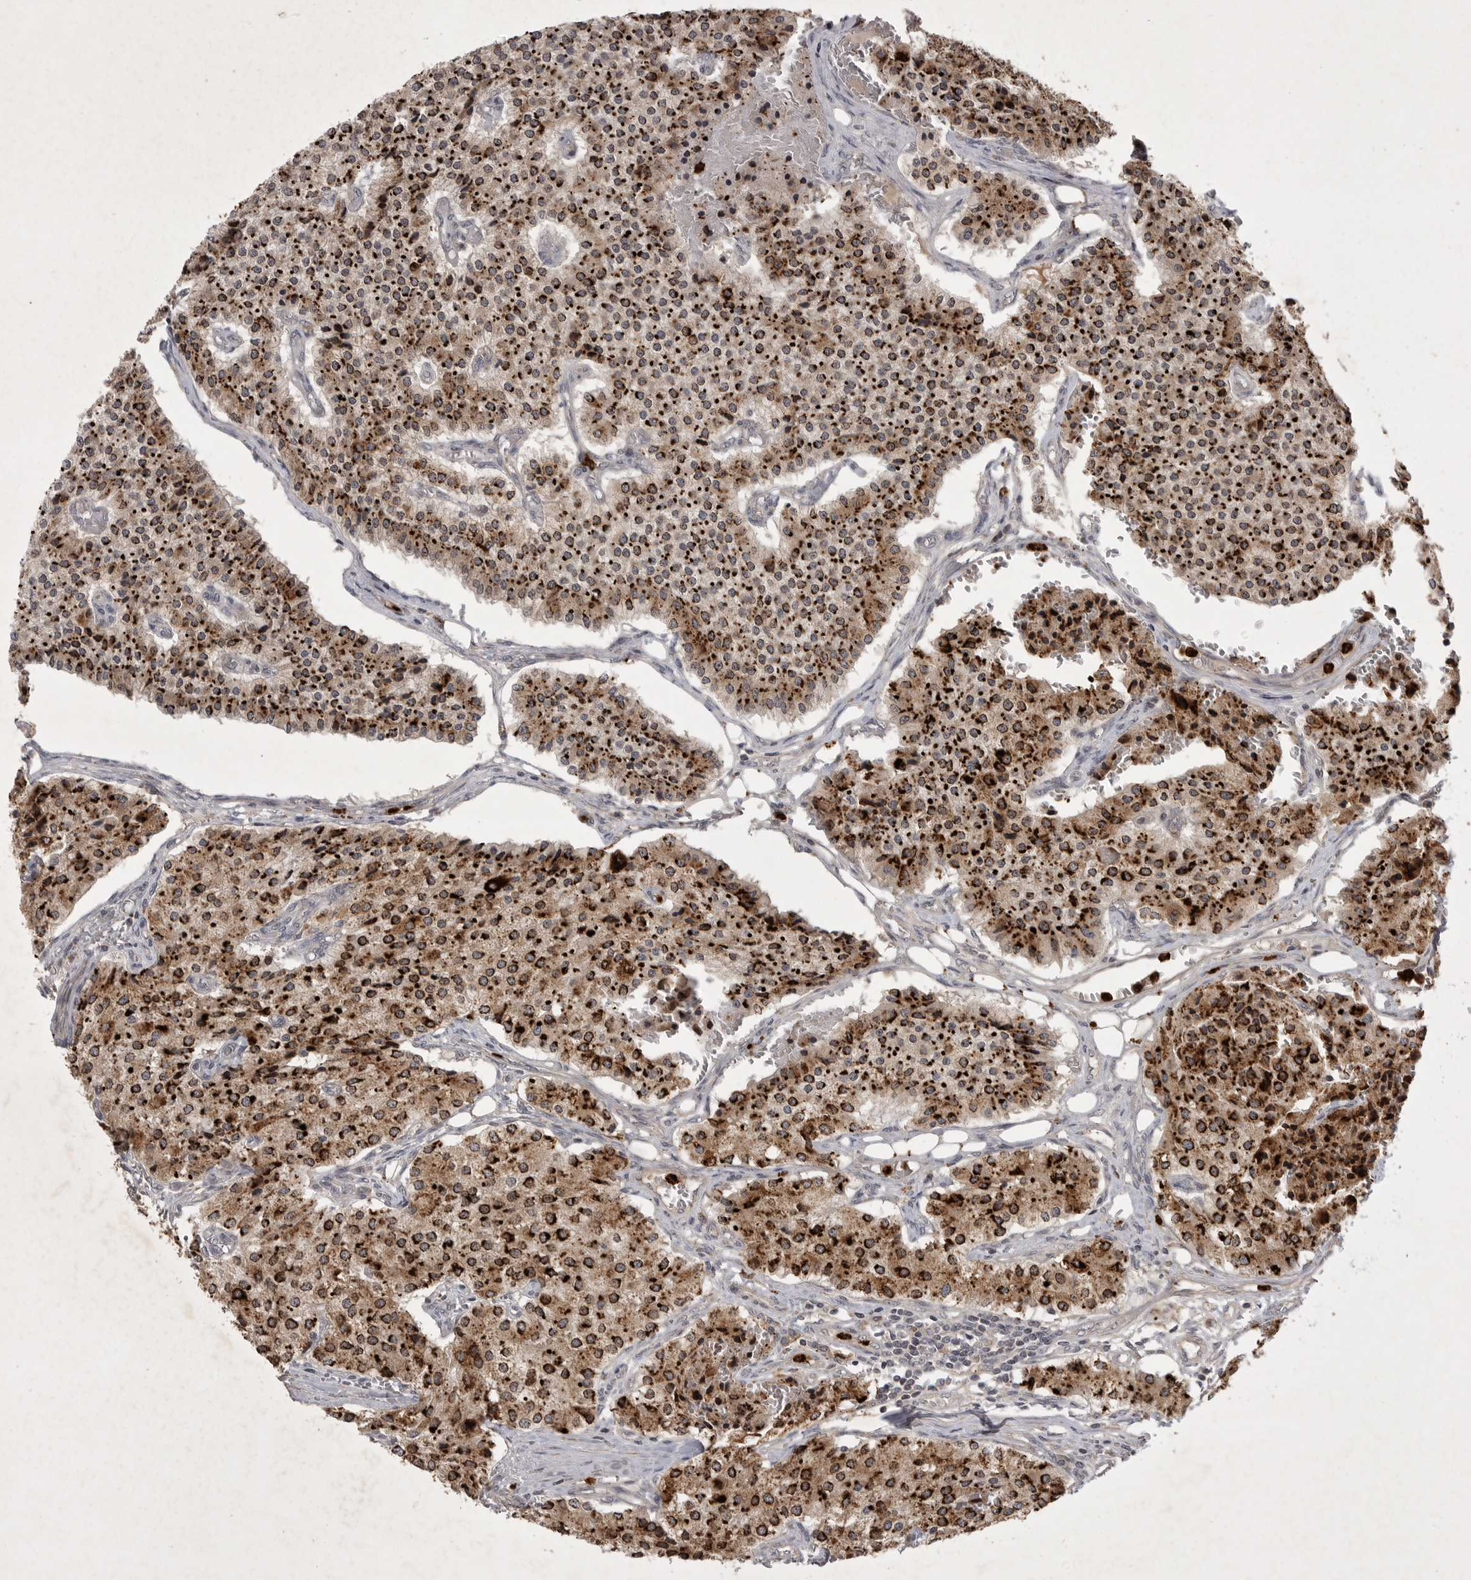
{"staining": {"intensity": "strong", "quantity": ">75%", "location": "cytoplasmic/membranous"}, "tissue": "carcinoid", "cell_type": "Tumor cells", "image_type": "cancer", "snomed": [{"axis": "morphology", "description": "Carcinoid, malignant, NOS"}, {"axis": "topography", "description": "Colon"}], "caption": "Immunohistochemistry of carcinoid reveals high levels of strong cytoplasmic/membranous staining in approximately >75% of tumor cells.", "gene": "UBE3D", "patient": {"sex": "female", "age": 52}}